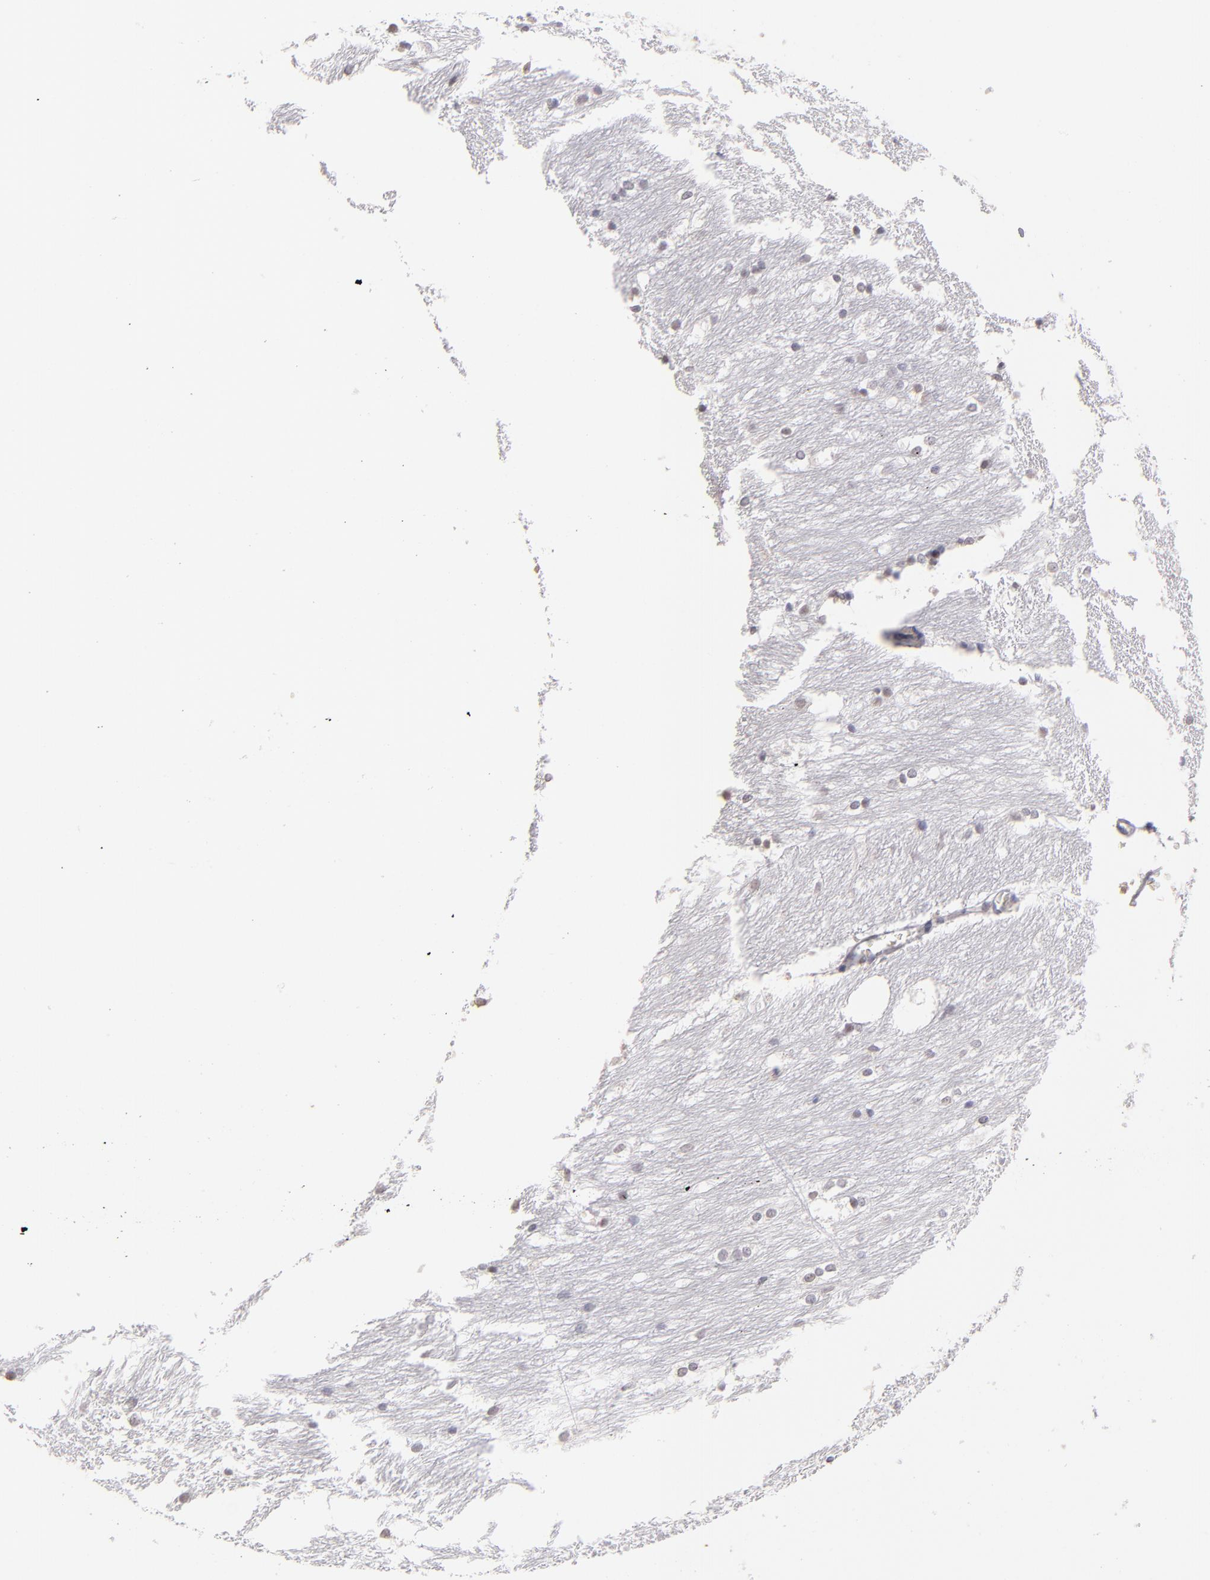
{"staining": {"intensity": "moderate", "quantity": "<25%", "location": "nuclear"}, "tissue": "caudate", "cell_type": "Glial cells", "image_type": "normal", "snomed": [{"axis": "morphology", "description": "Normal tissue, NOS"}, {"axis": "topography", "description": "Lateral ventricle wall"}], "caption": "Protein expression analysis of normal human caudate reveals moderate nuclear staining in about <25% of glial cells. The protein of interest is stained brown, and the nuclei are stained in blue (DAB (3,3'-diaminobenzidine) IHC with brightfield microscopy, high magnification).", "gene": "MGAM", "patient": {"sex": "female", "age": 19}}